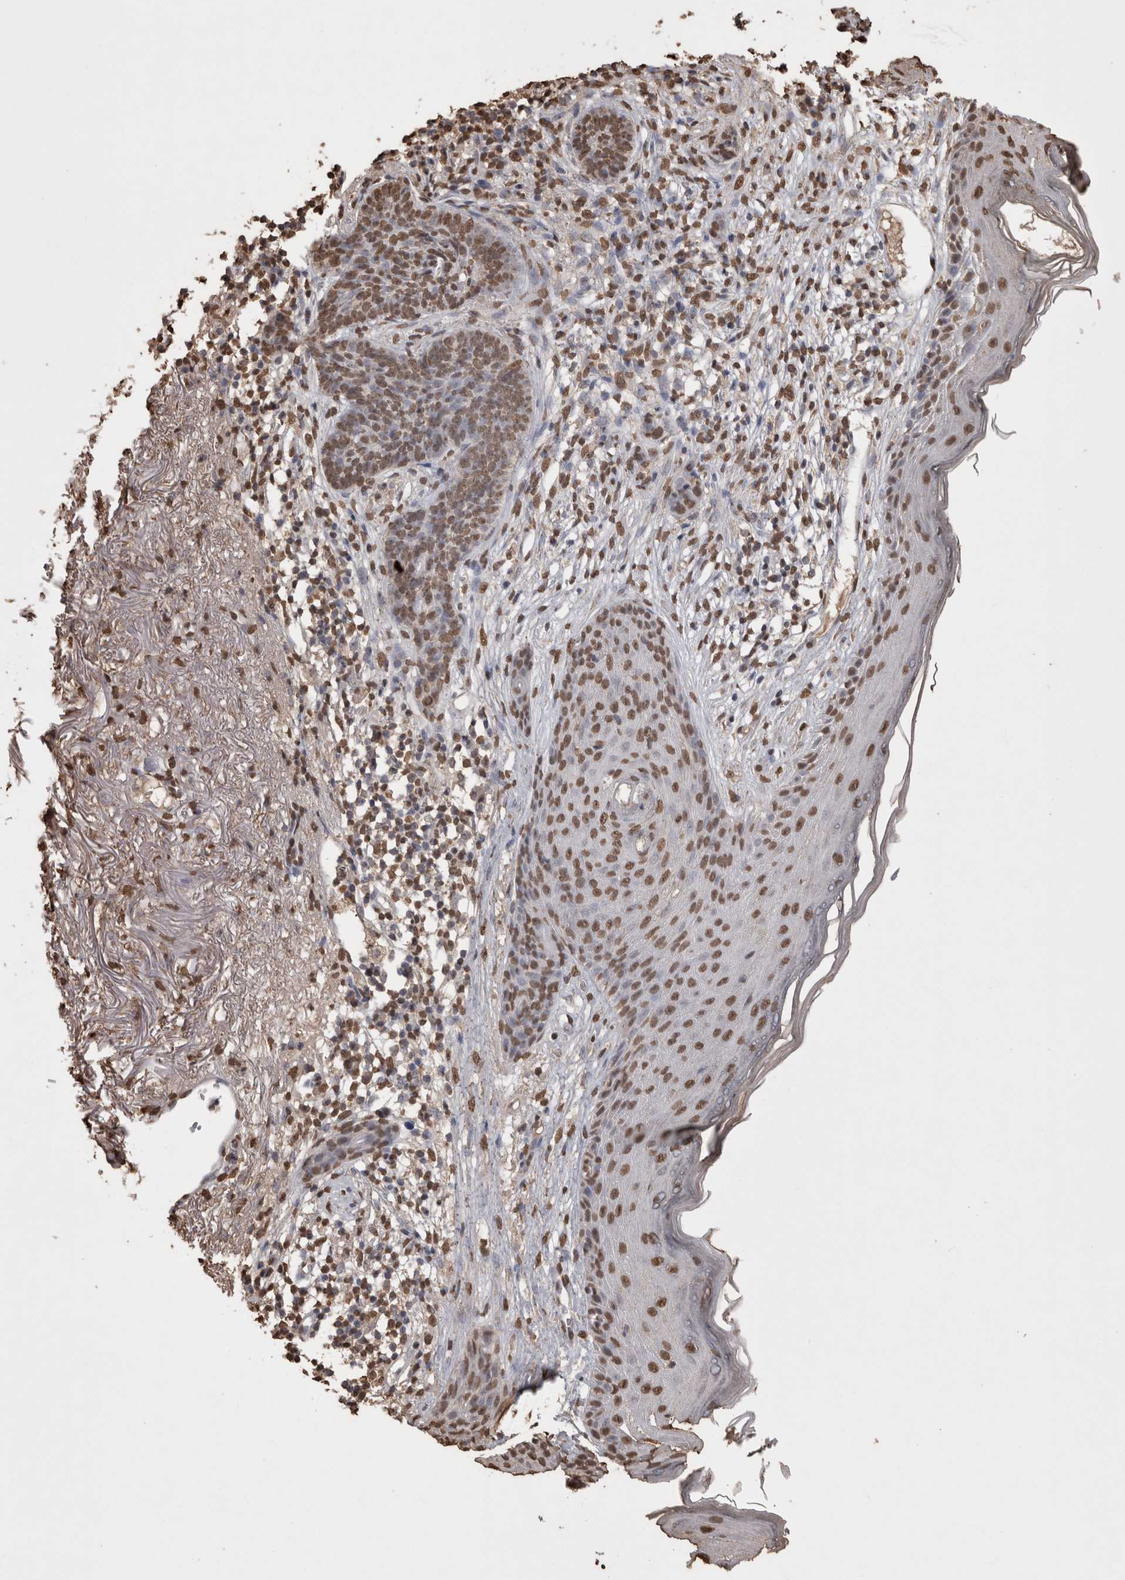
{"staining": {"intensity": "moderate", "quantity": ">75%", "location": "nuclear"}, "tissue": "skin cancer", "cell_type": "Tumor cells", "image_type": "cancer", "snomed": [{"axis": "morphology", "description": "Basal cell carcinoma"}, {"axis": "topography", "description": "Skin"}], "caption": "Moderate nuclear protein positivity is seen in approximately >75% of tumor cells in skin basal cell carcinoma.", "gene": "POU5F1", "patient": {"sex": "female", "age": 70}}